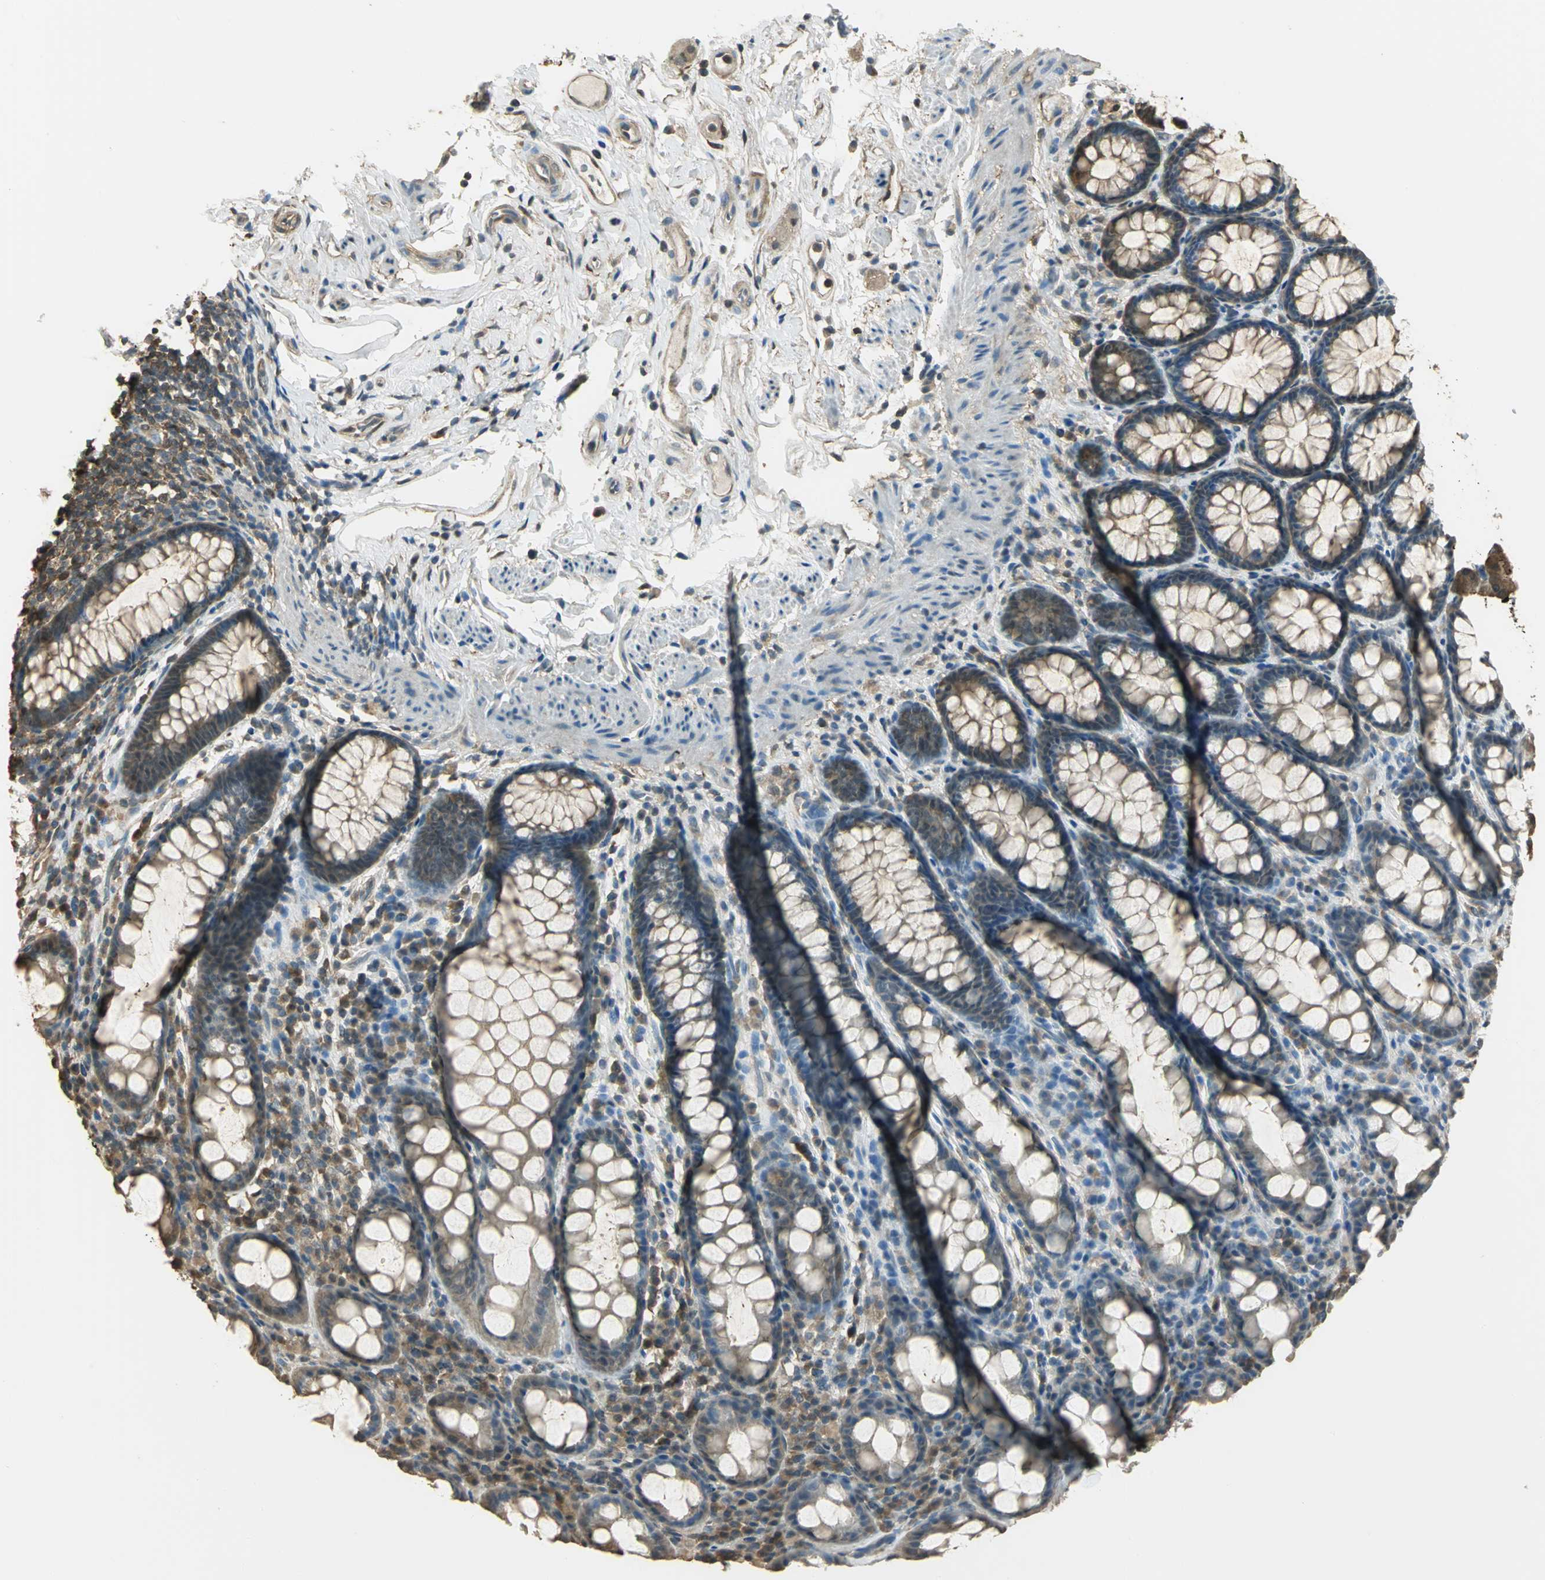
{"staining": {"intensity": "moderate", "quantity": ">75%", "location": "cytoplasmic/membranous"}, "tissue": "rectum", "cell_type": "Glandular cells", "image_type": "normal", "snomed": [{"axis": "morphology", "description": "Normal tissue, NOS"}, {"axis": "topography", "description": "Rectum"}], "caption": "Immunohistochemical staining of unremarkable rectum demonstrates medium levels of moderate cytoplasmic/membranous expression in about >75% of glandular cells. (DAB (3,3'-diaminobenzidine) IHC with brightfield microscopy, high magnification).", "gene": "PARK7", "patient": {"sex": "male", "age": 92}}